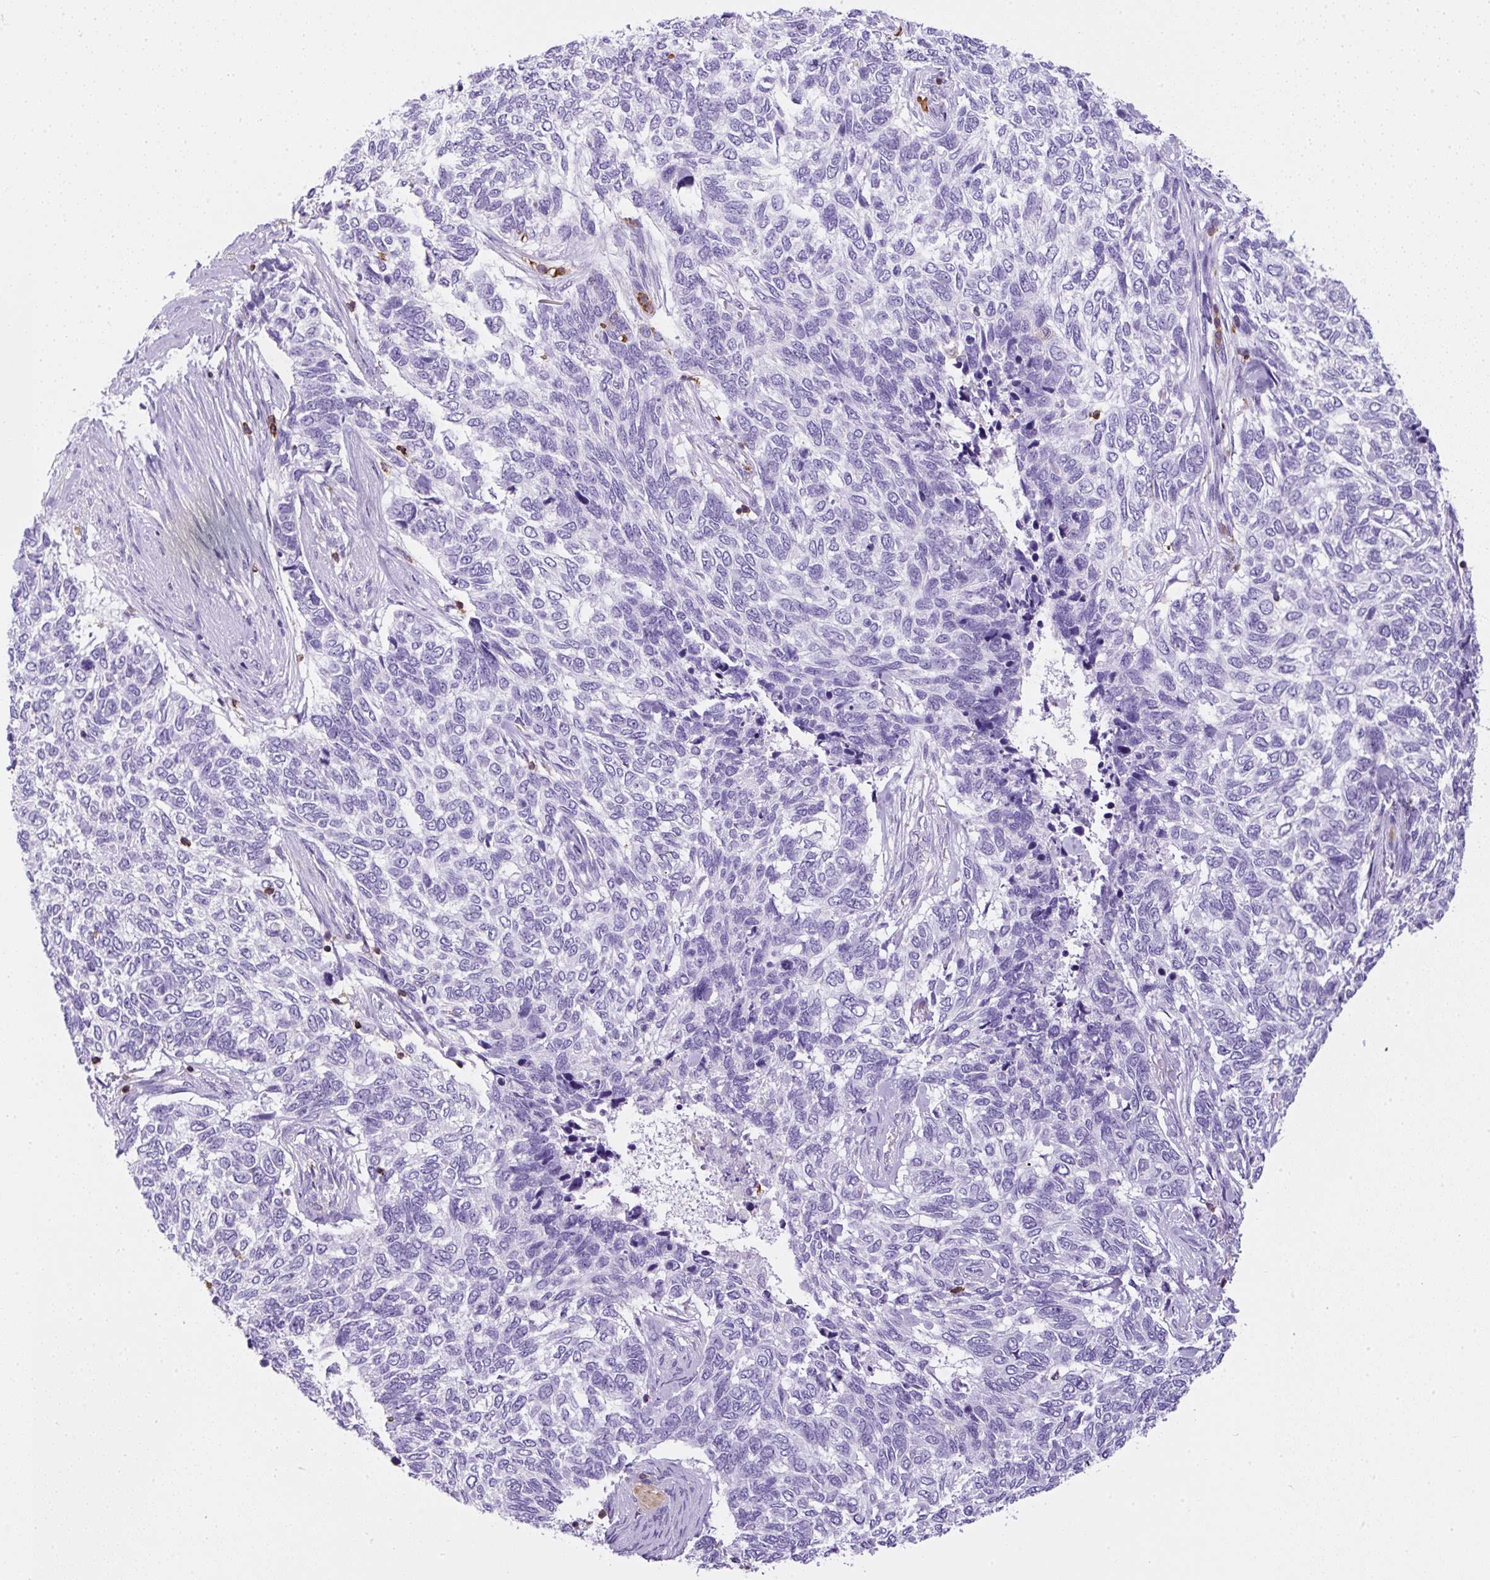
{"staining": {"intensity": "negative", "quantity": "none", "location": "none"}, "tissue": "skin cancer", "cell_type": "Tumor cells", "image_type": "cancer", "snomed": [{"axis": "morphology", "description": "Basal cell carcinoma"}, {"axis": "topography", "description": "Skin"}], "caption": "Immunohistochemistry (IHC) image of human skin cancer stained for a protein (brown), which exhibits no expression in tumor cells. (DAB (3,3'-diaminobenzidine) IHC, high magnification).", "gene": "FAM228B", "patient": {"sex": "female", "age": 65}}